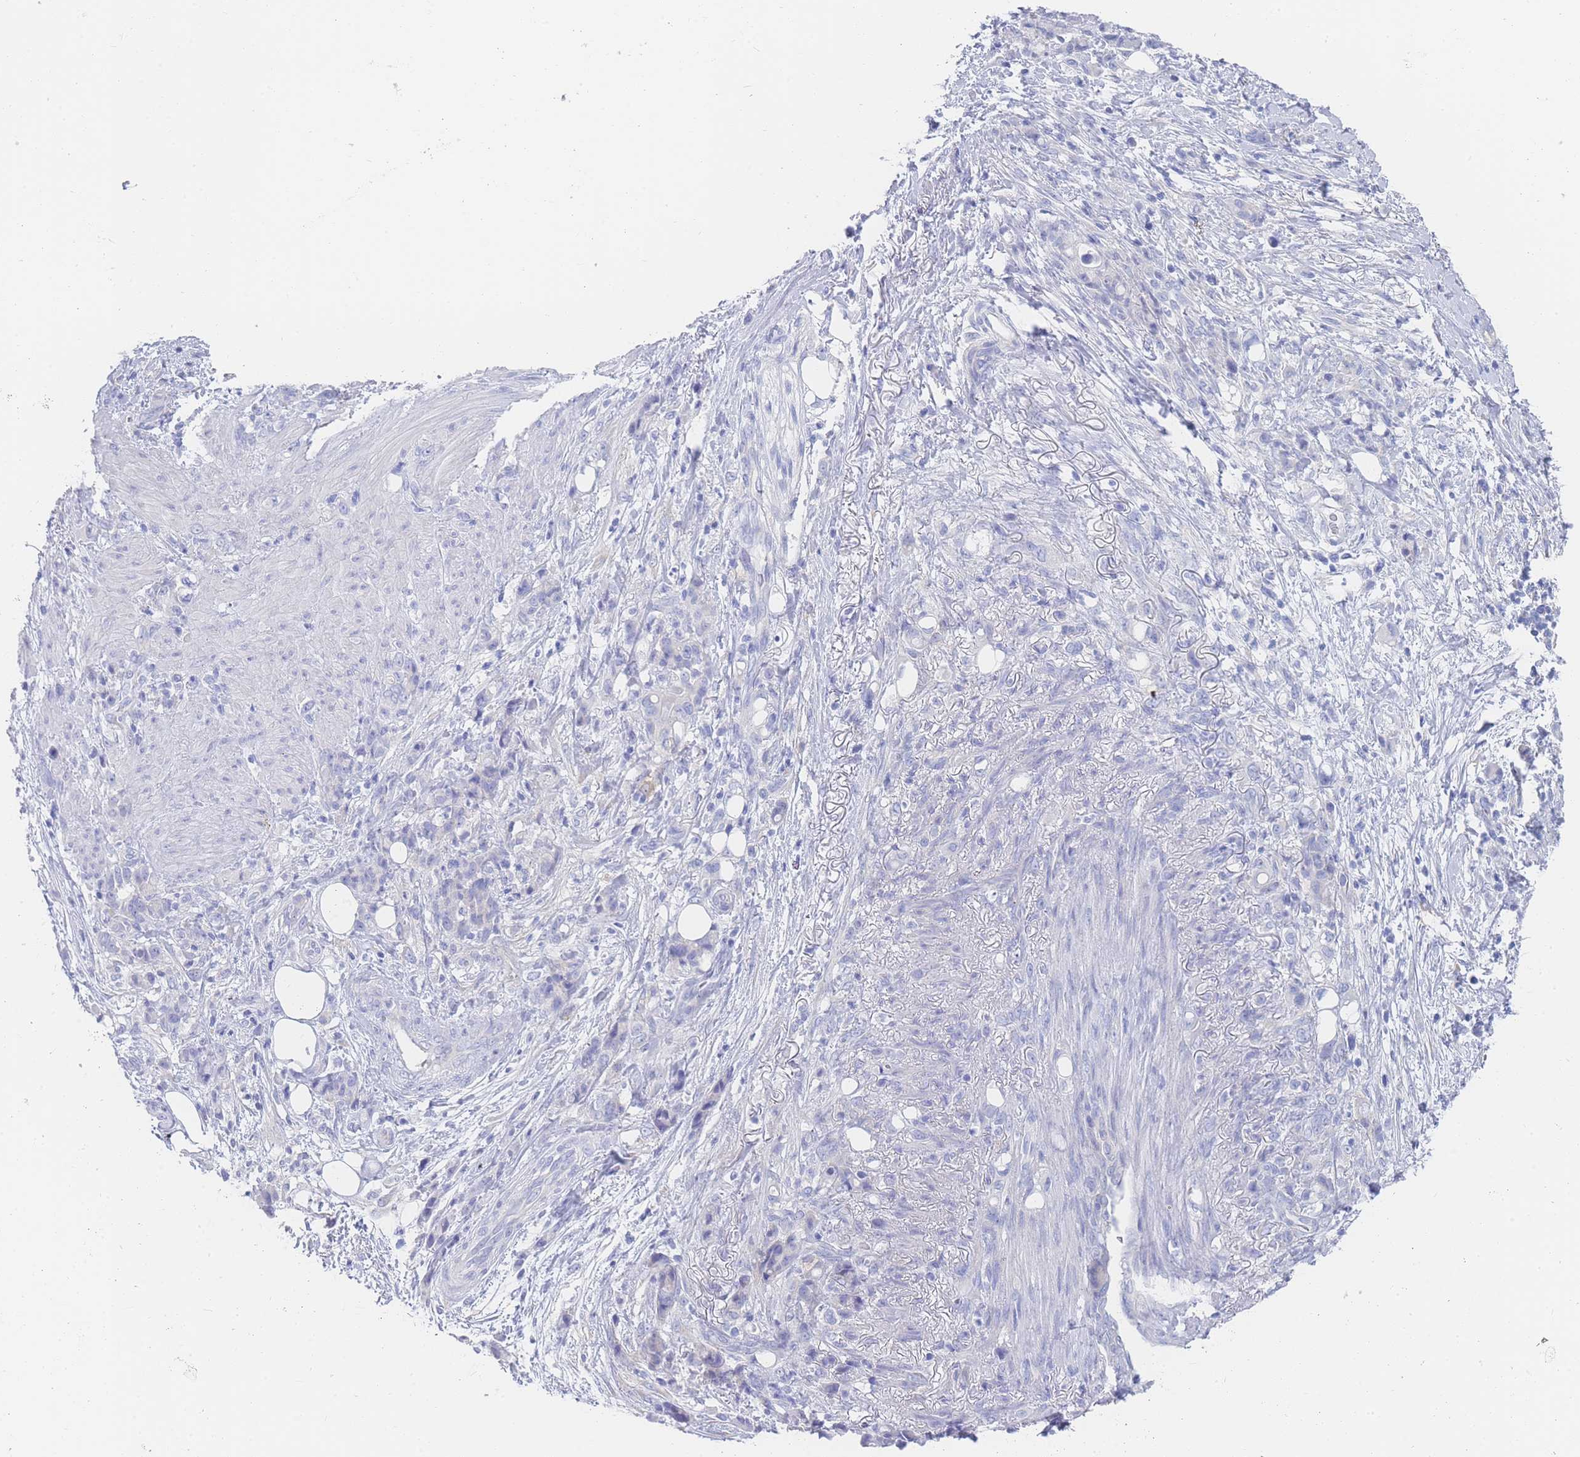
{"staining": {"intensity": "negative", "quantity": "none", "location": "none"}, "tissue": "stomach cancer", "cell_type": "Tumor cells", "image_type": "cancer", "snomed": [{"axis": "morphology", "description": "Normal tissue, NOS"}, {"axis": "morphology", "description": "Adenocarcinoma, NOS"}, {"axis": "topography", "description": "Stomach"}], "caption": "Human stomach cancer stained for a protein using IHC shows no positivity in tumor cells.", "gene": "LZTFL1", "patient": {"sex": "female", "age": 79}}